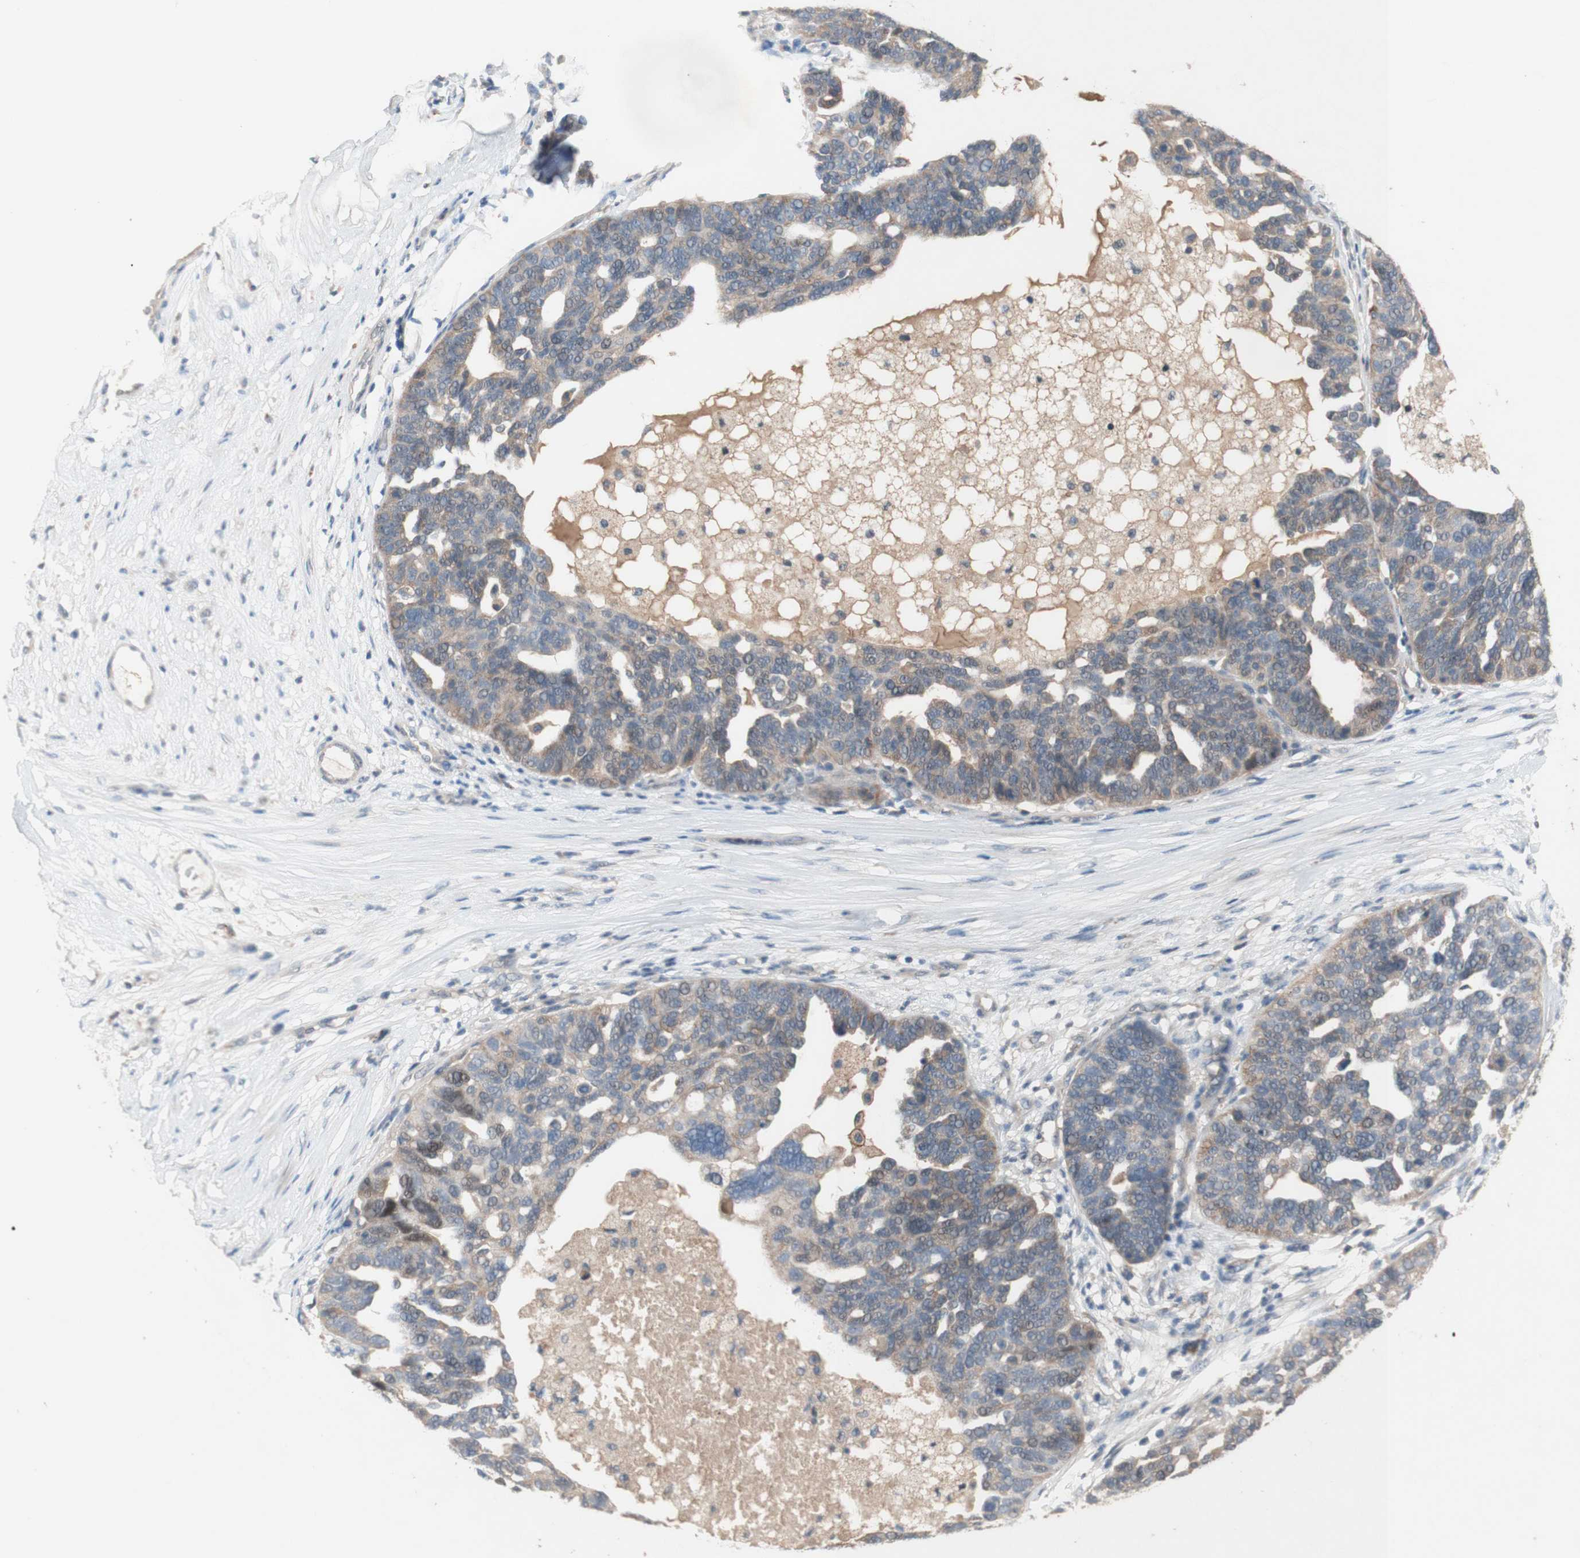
{"staining": {"intensity": "weak", "quantity": "25%-75%", "location": "cytoplasmic/membranous"}, "tissue": "ovarian cancer", "cell_type": "Tumor cells", "image_type": "cancer", "snomed": [{"axis": "morphology", "description": "Cystadenocarcinoma, serous, NOS"}, {"axis": "topography", "description": "Ovary"}], "caption": "Human ovarian cancer stained with a protein marker demonstrates weak staining in tumor cells.", "gene": "PEX2", "patient": {"sex": "female", "age": 59}}